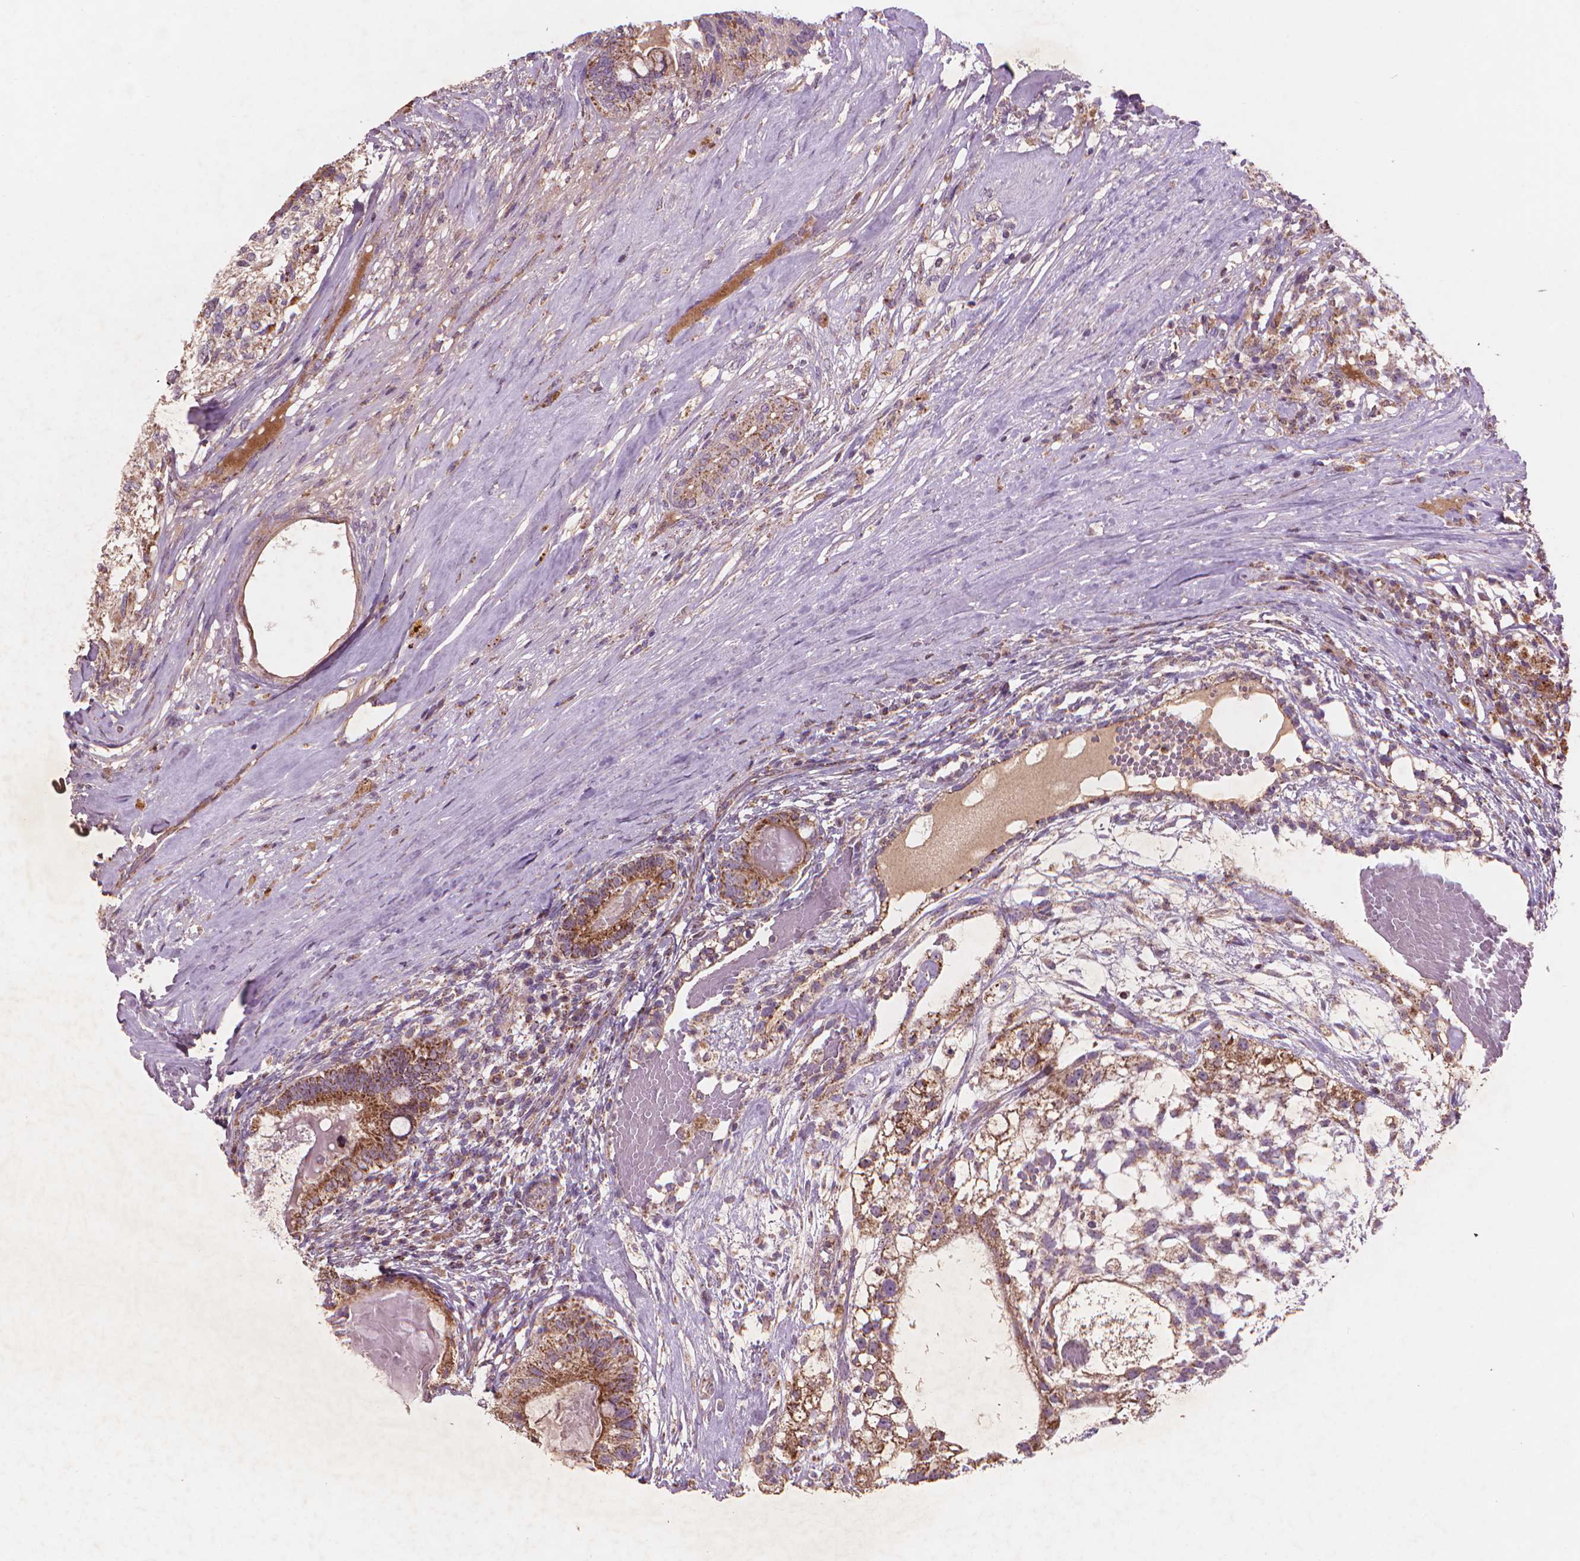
{"staining": {"intensity": "moderate", "quantity": ">75%", "location": "cytoplasmic/membranous"}, "tissue": "testis cancer", "cell_type": "Tumor cells", "image_type": "cancer", "snomed": [{"axis": "morphology", "description": "Seminoma, NOS"}, {"axis": "morphology", "description": "Carcinoma, Embryonal, NOS"}, {"axis": "topography", "description": "Testis"}], "caption": "Human testis seminoma stained for a protein (brown) shows moderate cytoplasmic/membranous positive expression in about >75% of tumor cells.", "gene": "NLRX1", "patient": {"sex": "male", "age": 41}}